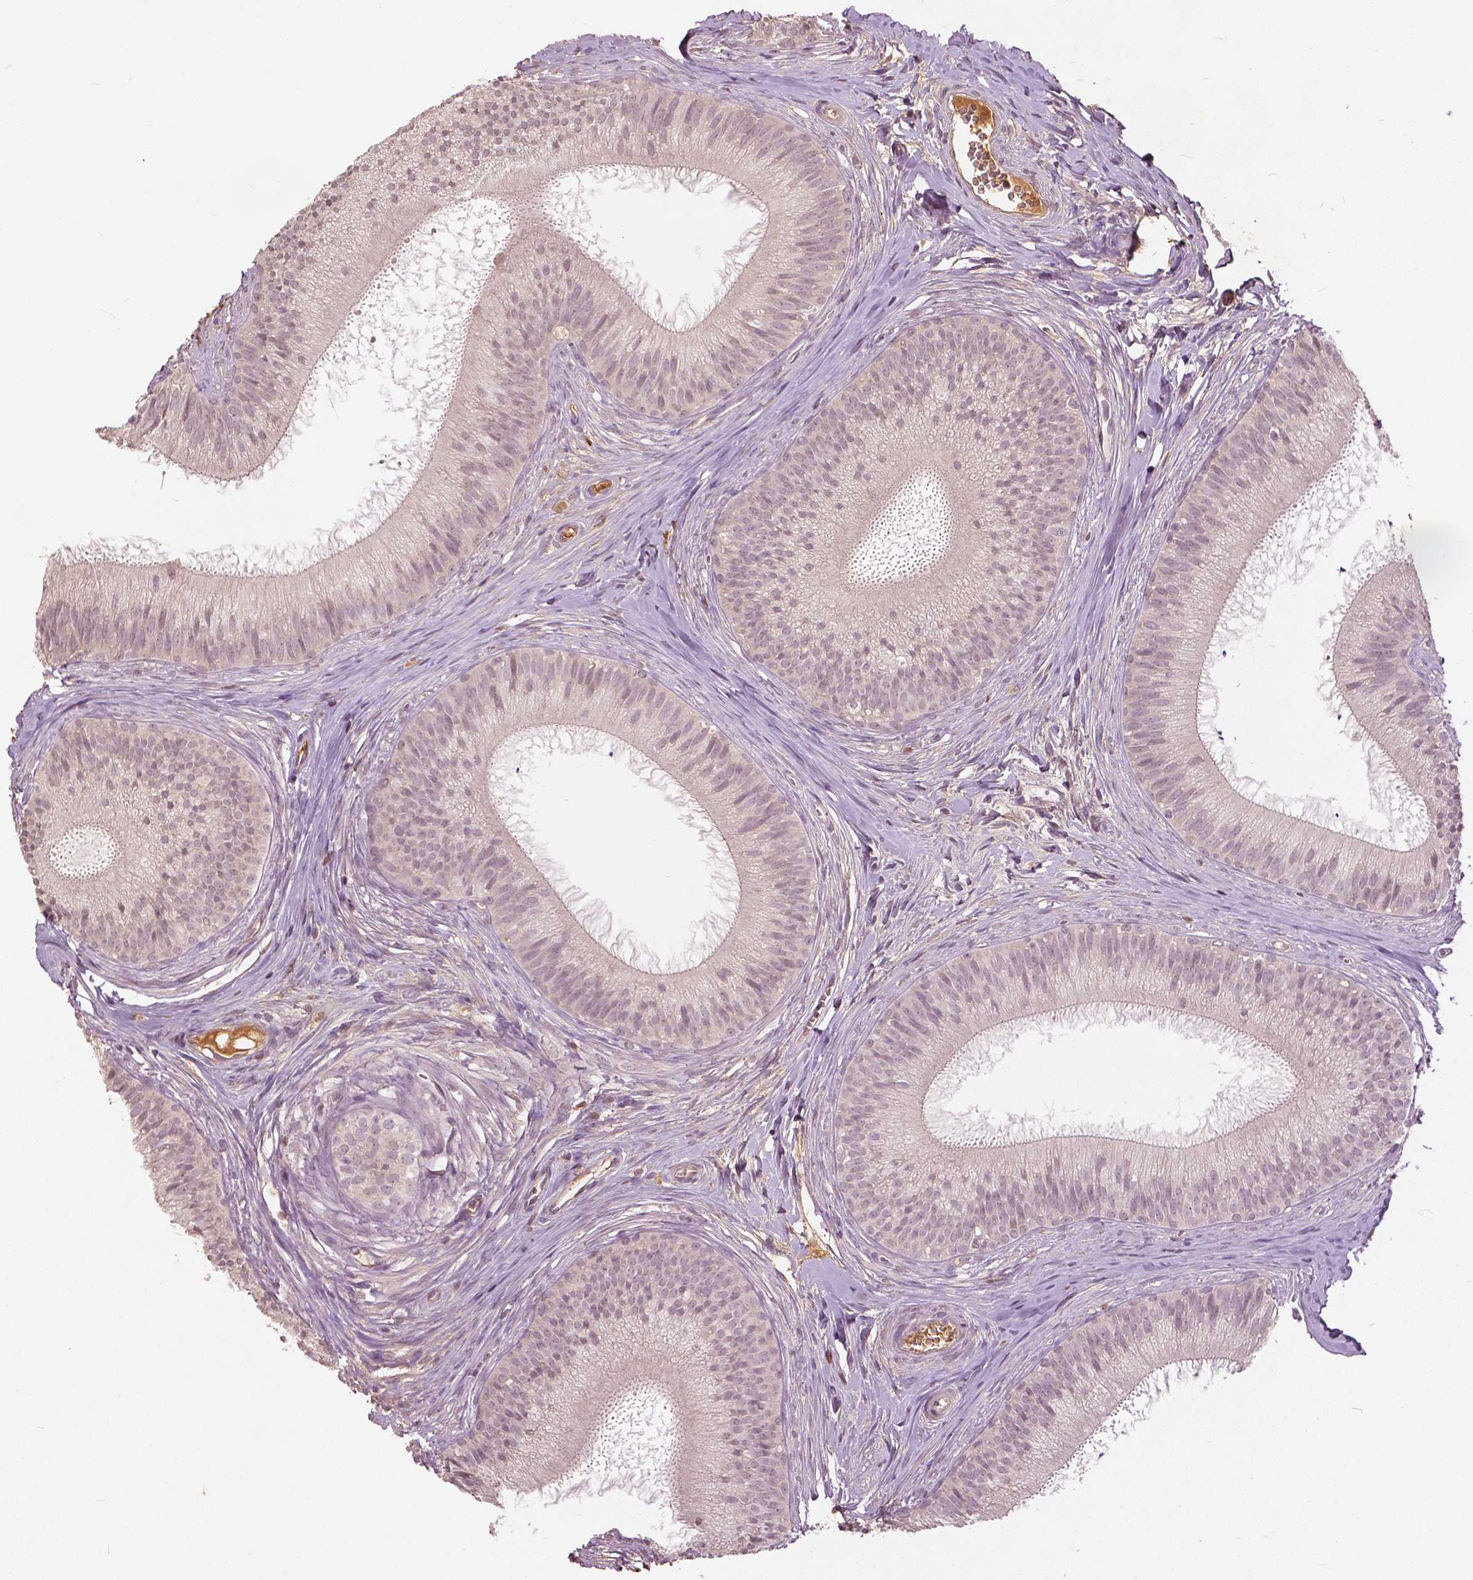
{"staining": {"intensity": "weak", "quantity": "<25%", "location": "nuclear"}, "tissue": "epididymis", "cell_type": "Glandular cells", "image_type": "normal", "snomed": [{"axis": "morphology", "description": "Normal tissue, NOS"}, {"axis": "topography", "description": "Epididymis"}], "caption": "Immunohistochemistry of normal epididymis reveals no positivity in glandular cells.", "gene": "ANGPTL4", "patient": {"sex": "male", "age": 24}}